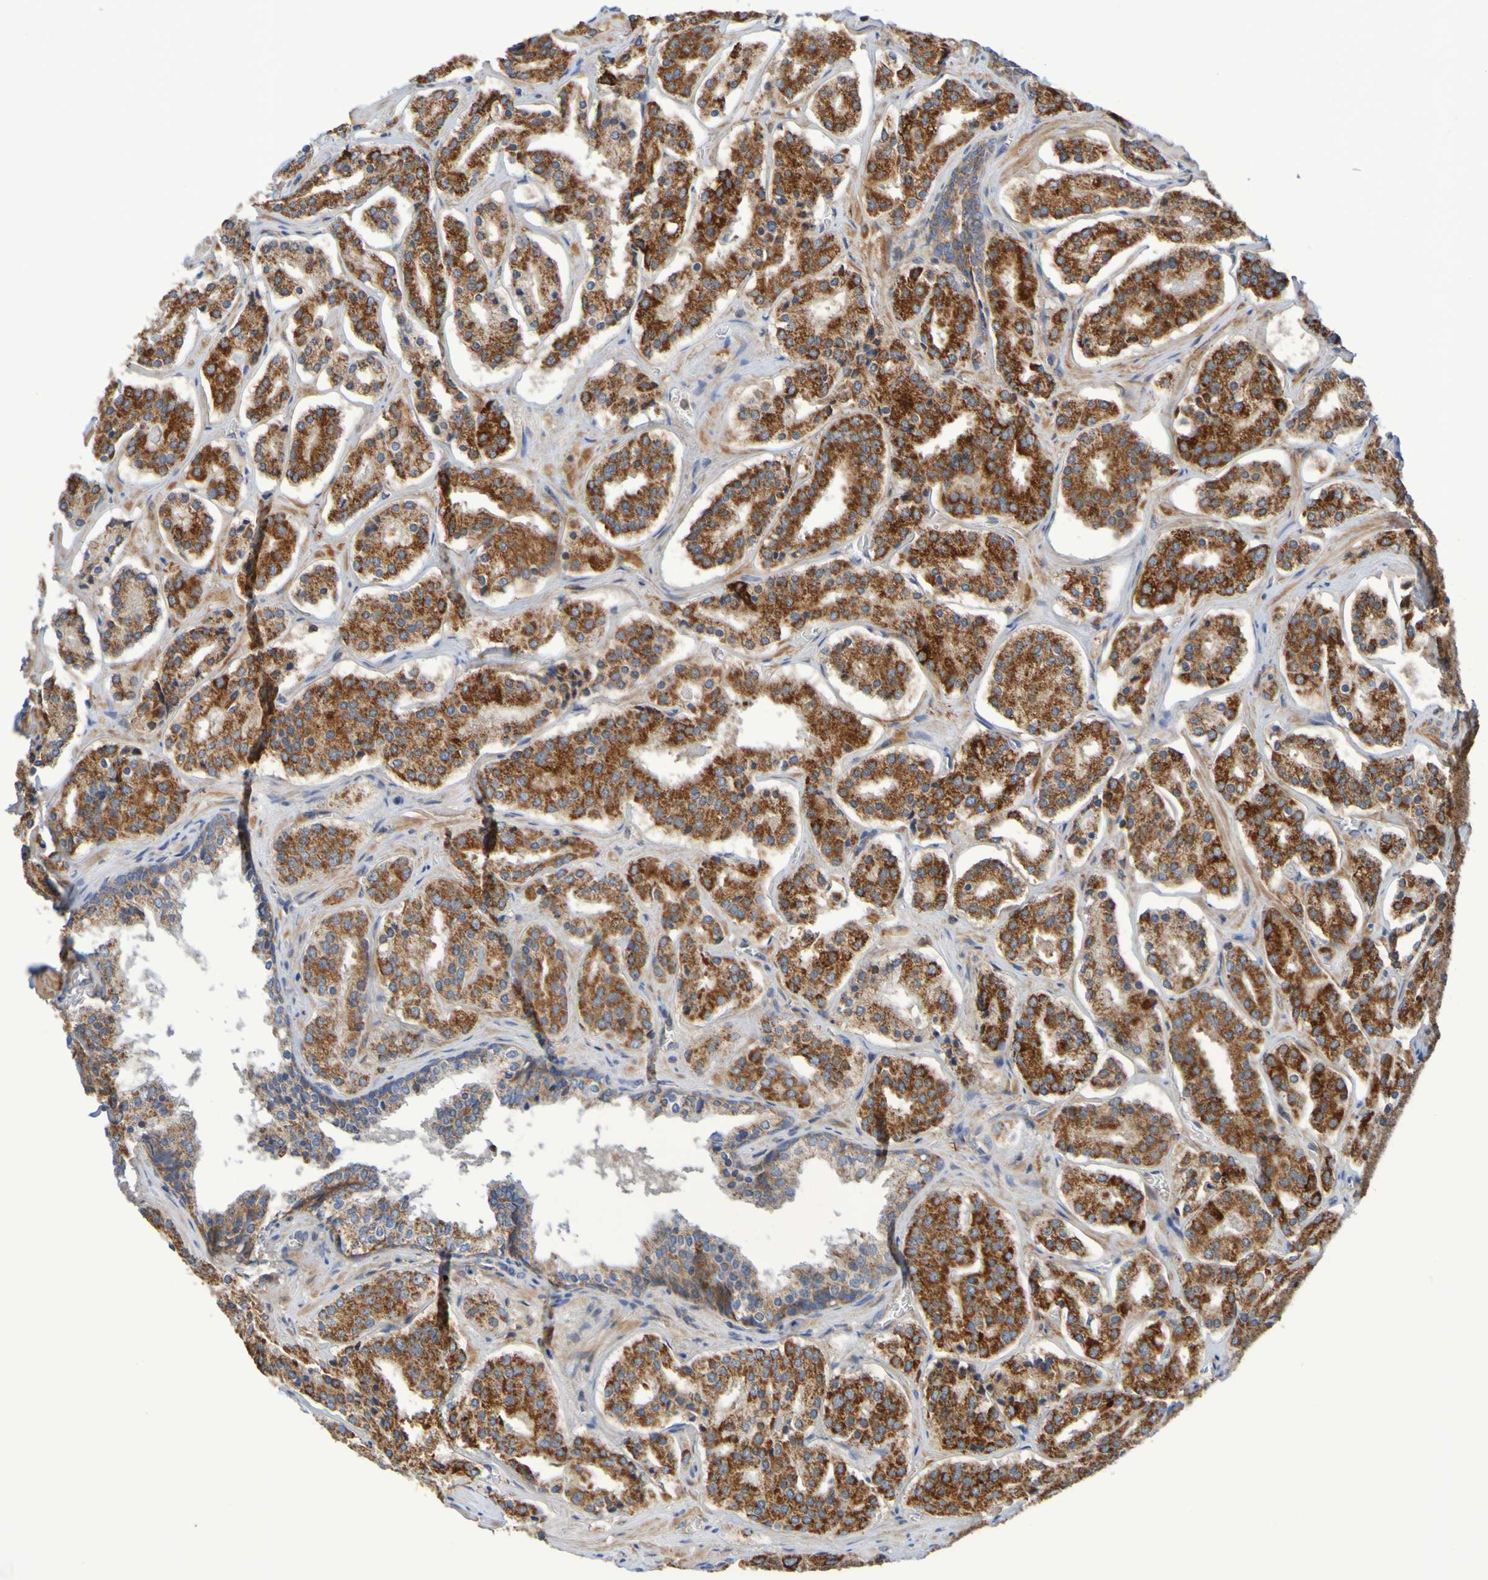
{"staining": {"intensity": "strong", "quantity": ">75%", "location": "cytoplasmic/membranous"}, "tissue": "prostate cancer", "cell_type": "Tumor cells", "image_type": "cancer", "snomed": [{"axis": "morphology", "description": "Adenocarcinoma, High grade"}, {"axis": "topography", "description": "Prostate"}], "caption": "A histopathology image showing strong cytoplasmic/membranous staining in approximately >75% of tumor cells in prostate cancer, as visualized by brown immunohistochemical staining.", "gene": "CCDC51", "patient": {"sex": "male", "age": 60}}